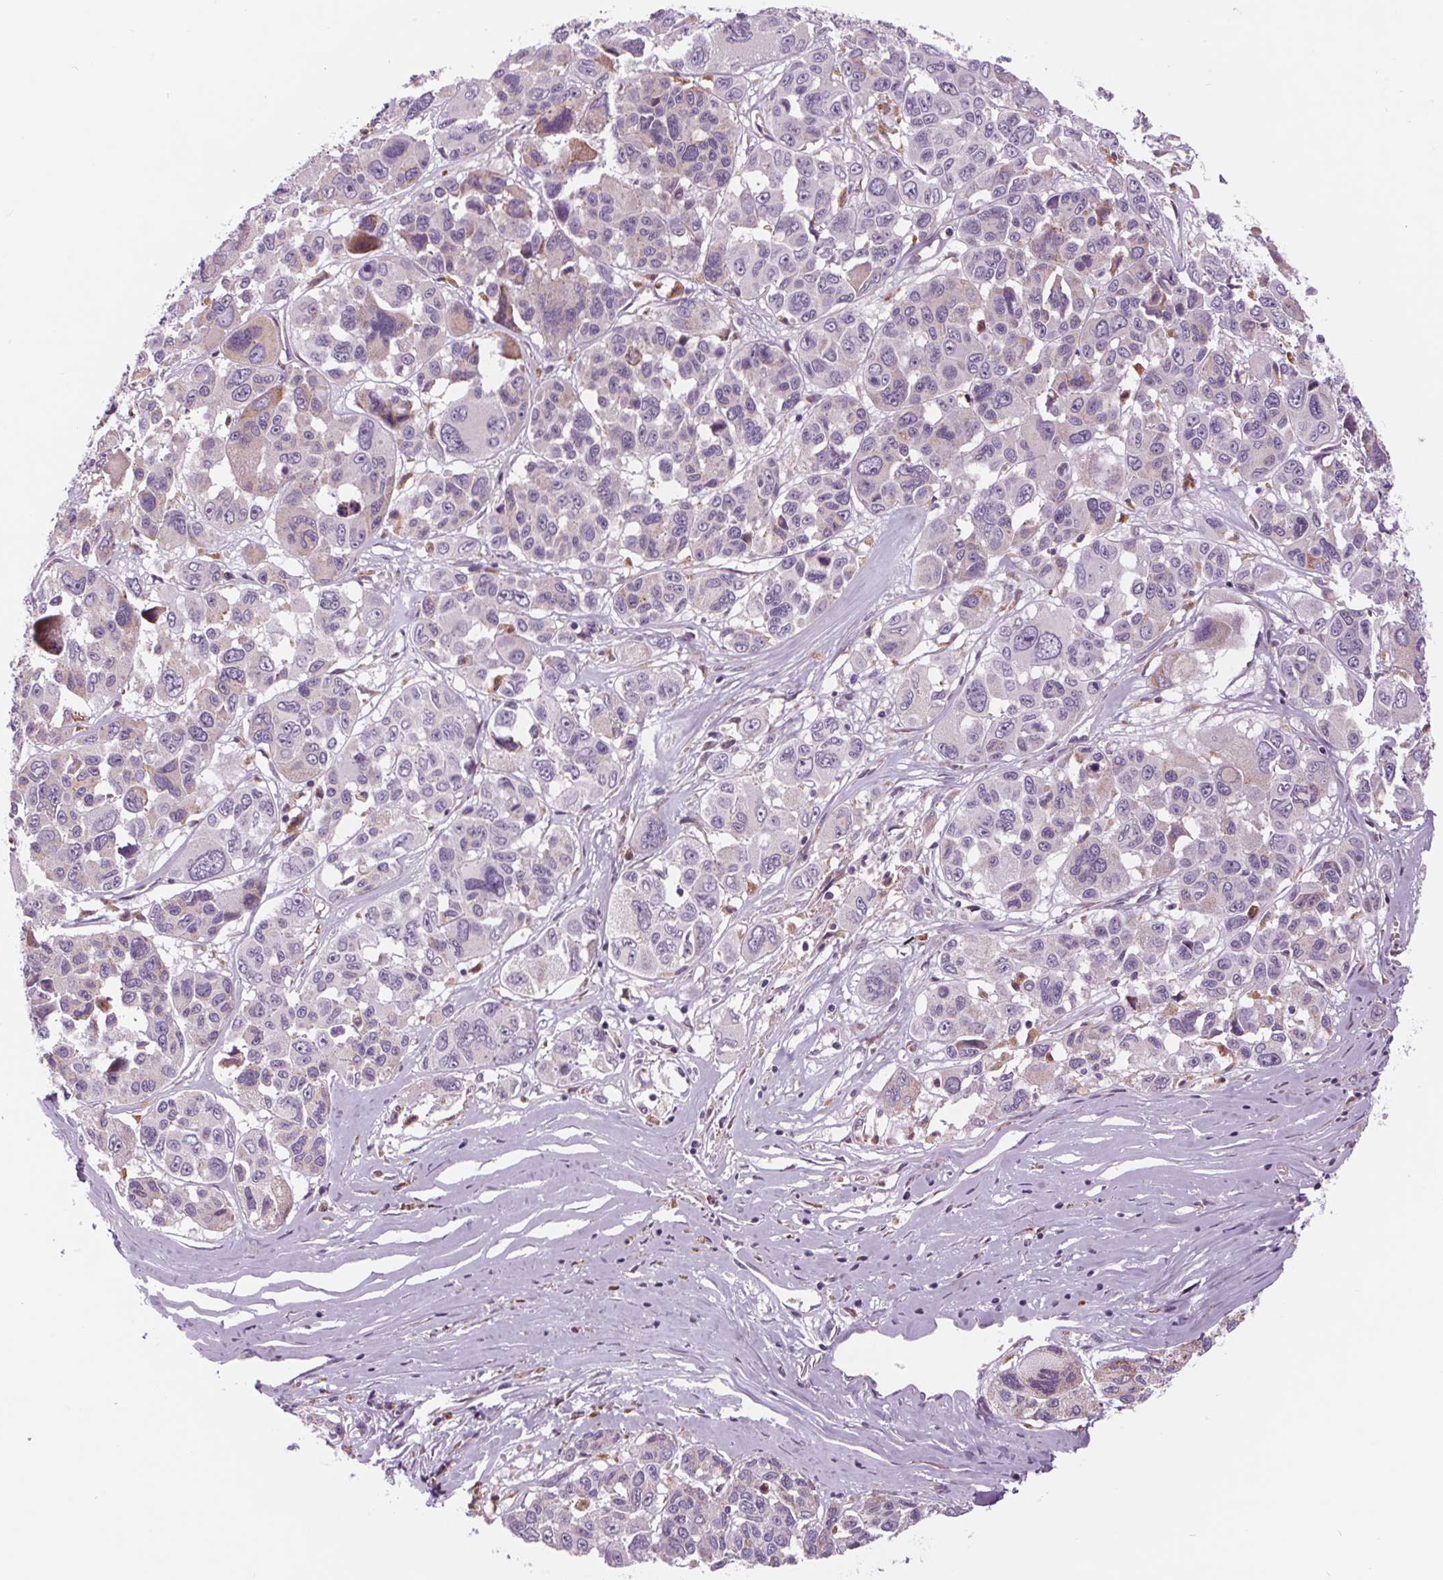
{"staining": {"intensity": "negative", "quantity": "none", "location": "none"}, "tissue": "melanoma", "cell_type": "Tumor cells", "image_type": "cancer", "snomed": [{"axis": "morphology", "description": "Malignant melanoma, NOS"}, {"axis": "topography", "description": "Skin"}], "caption": "The micrograph exhibits no significant expression in tumor cells of malignant melanoma.", "gene": "SAMD5", "patient": {"sex": "female", "age": 66}}